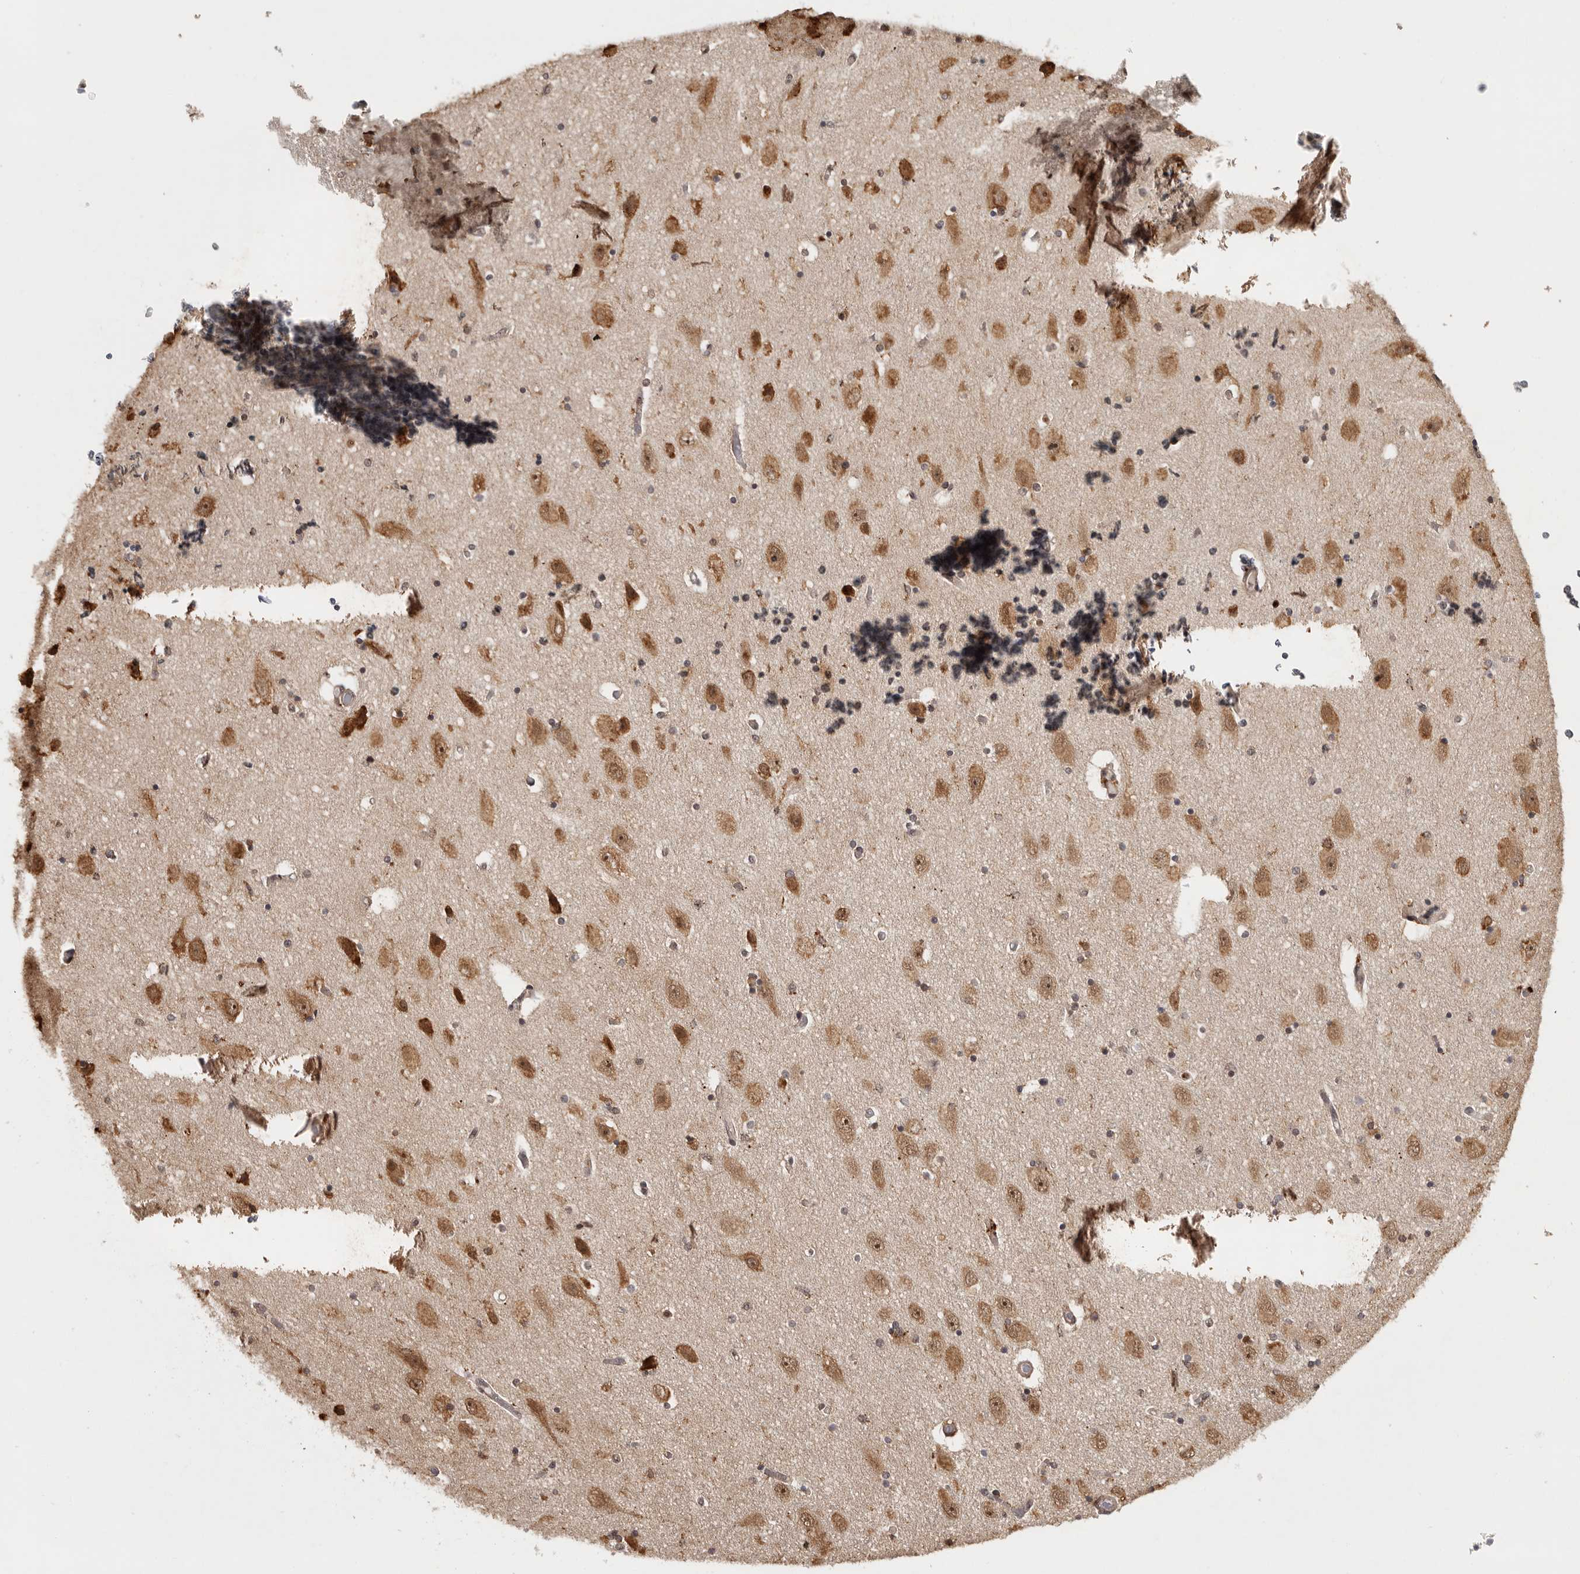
{"staining": {"intensity": "moderate", "quantity": ">75%", "location": "cytoplasmic/membranous,nuclear"}, "tissue": "hippocampus", "cell_type": "Glial cells", "image_type": "normal", "snomed": [{"axis": "morphology", "description": "Normal tissue, NOS"}, {"axis": "topography", "description": "Hippocampus"}], "caption": "A high-resolution histopathology image shows immunohistochemistry (IHC) staining of unremarkable hippocampus, which shows moderate cytoplasmic/membranous,nuclear staining in about >75% of glial cells. (DAB IHC with brightfield microscopy, high magnification).", "gene": "ZNF83", "patient": {"sex": "female", "age": 54}}